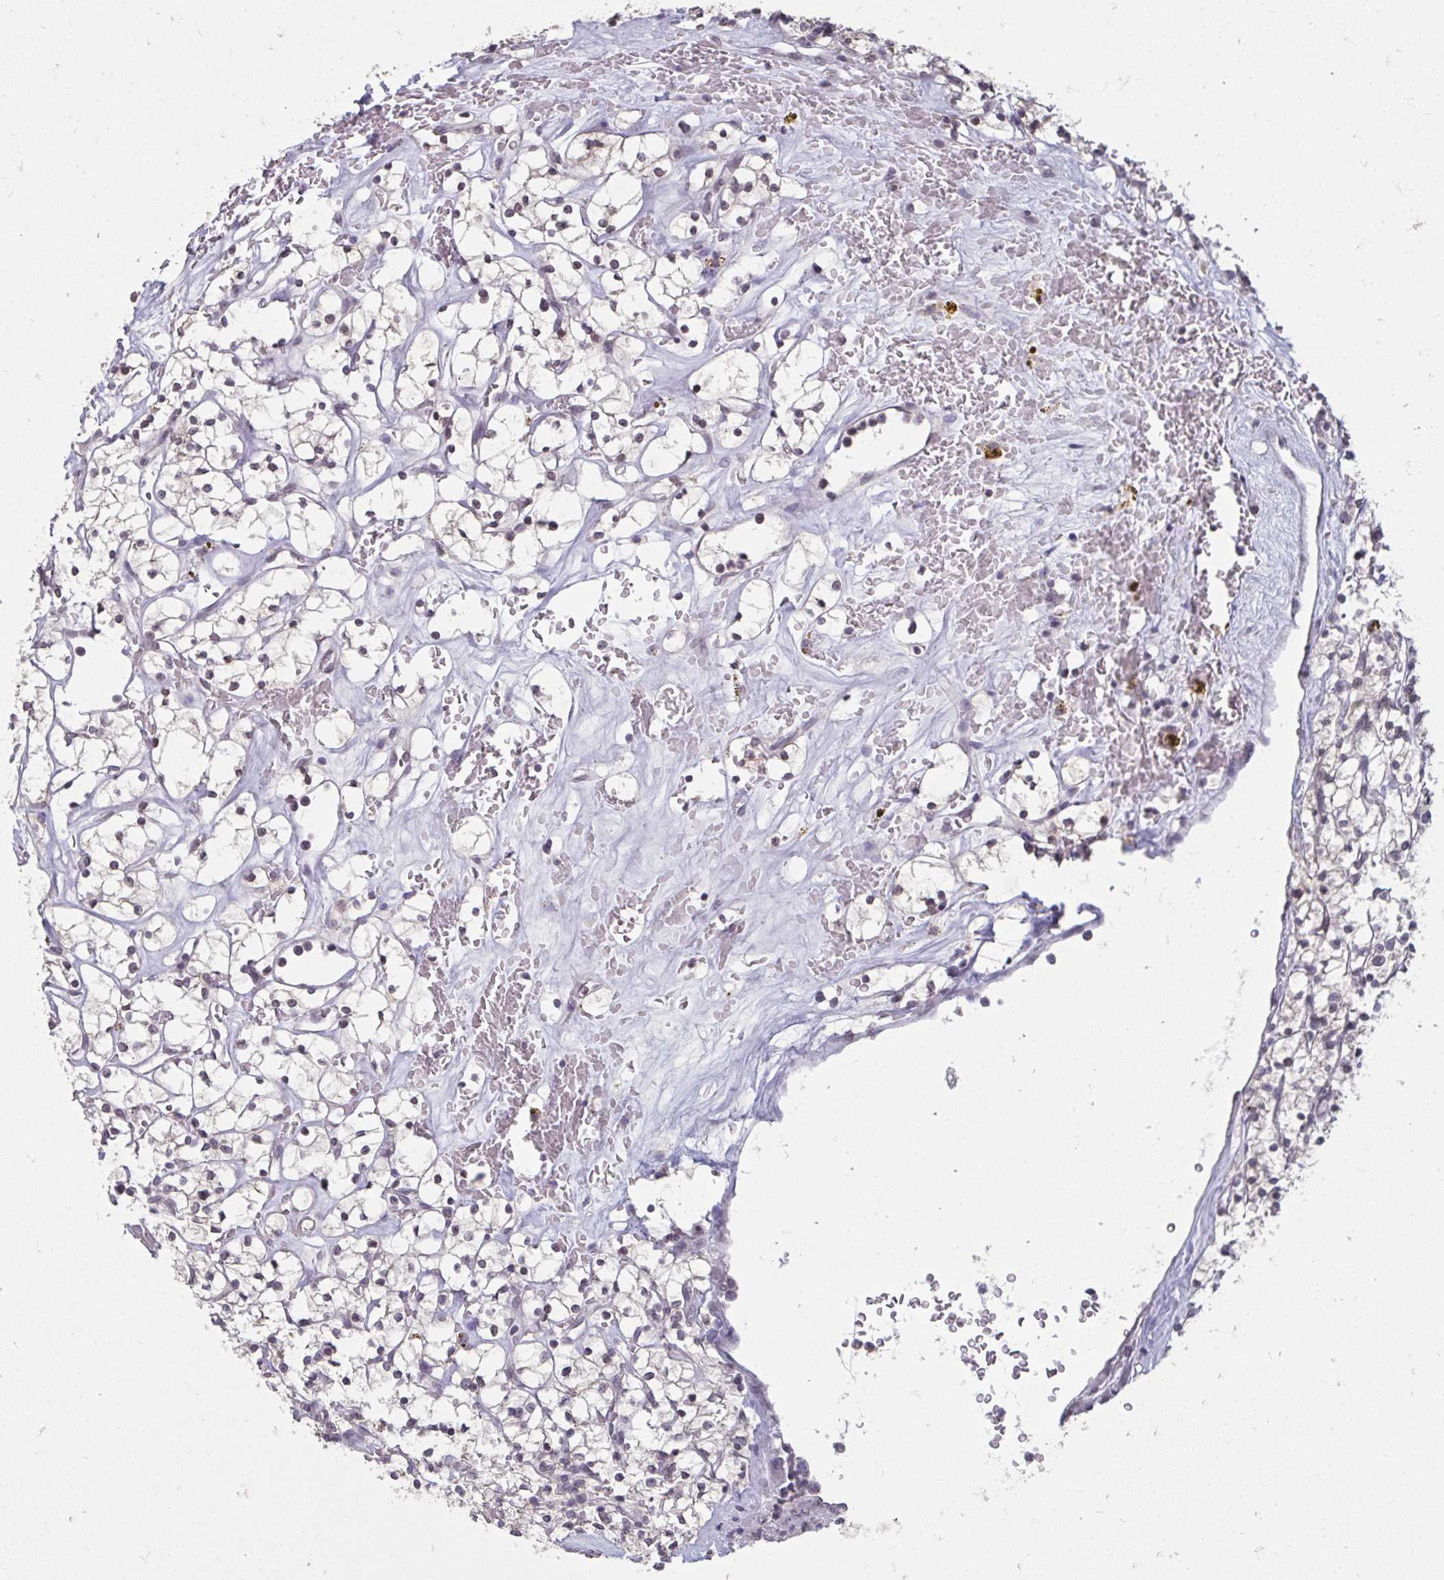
{"staining": {"intensity": "negative", "quantity": "none", "location": "none"}, "tissue": "renal cancer", "cell_type": "Tumor cells", "image_type": "cancer", "snomed": [{"axis": "morphology", "description": "Adenocarcinoma, NOS"}, {"axis": "topography", "description": "Kidney"}], "caption": "The immunohistochemistry image has no significant staining in tumor cells of adenocarcinoma (renal) tissue.", "gene": "NUP133", "patient": {"sex": "female", "age": 64}}